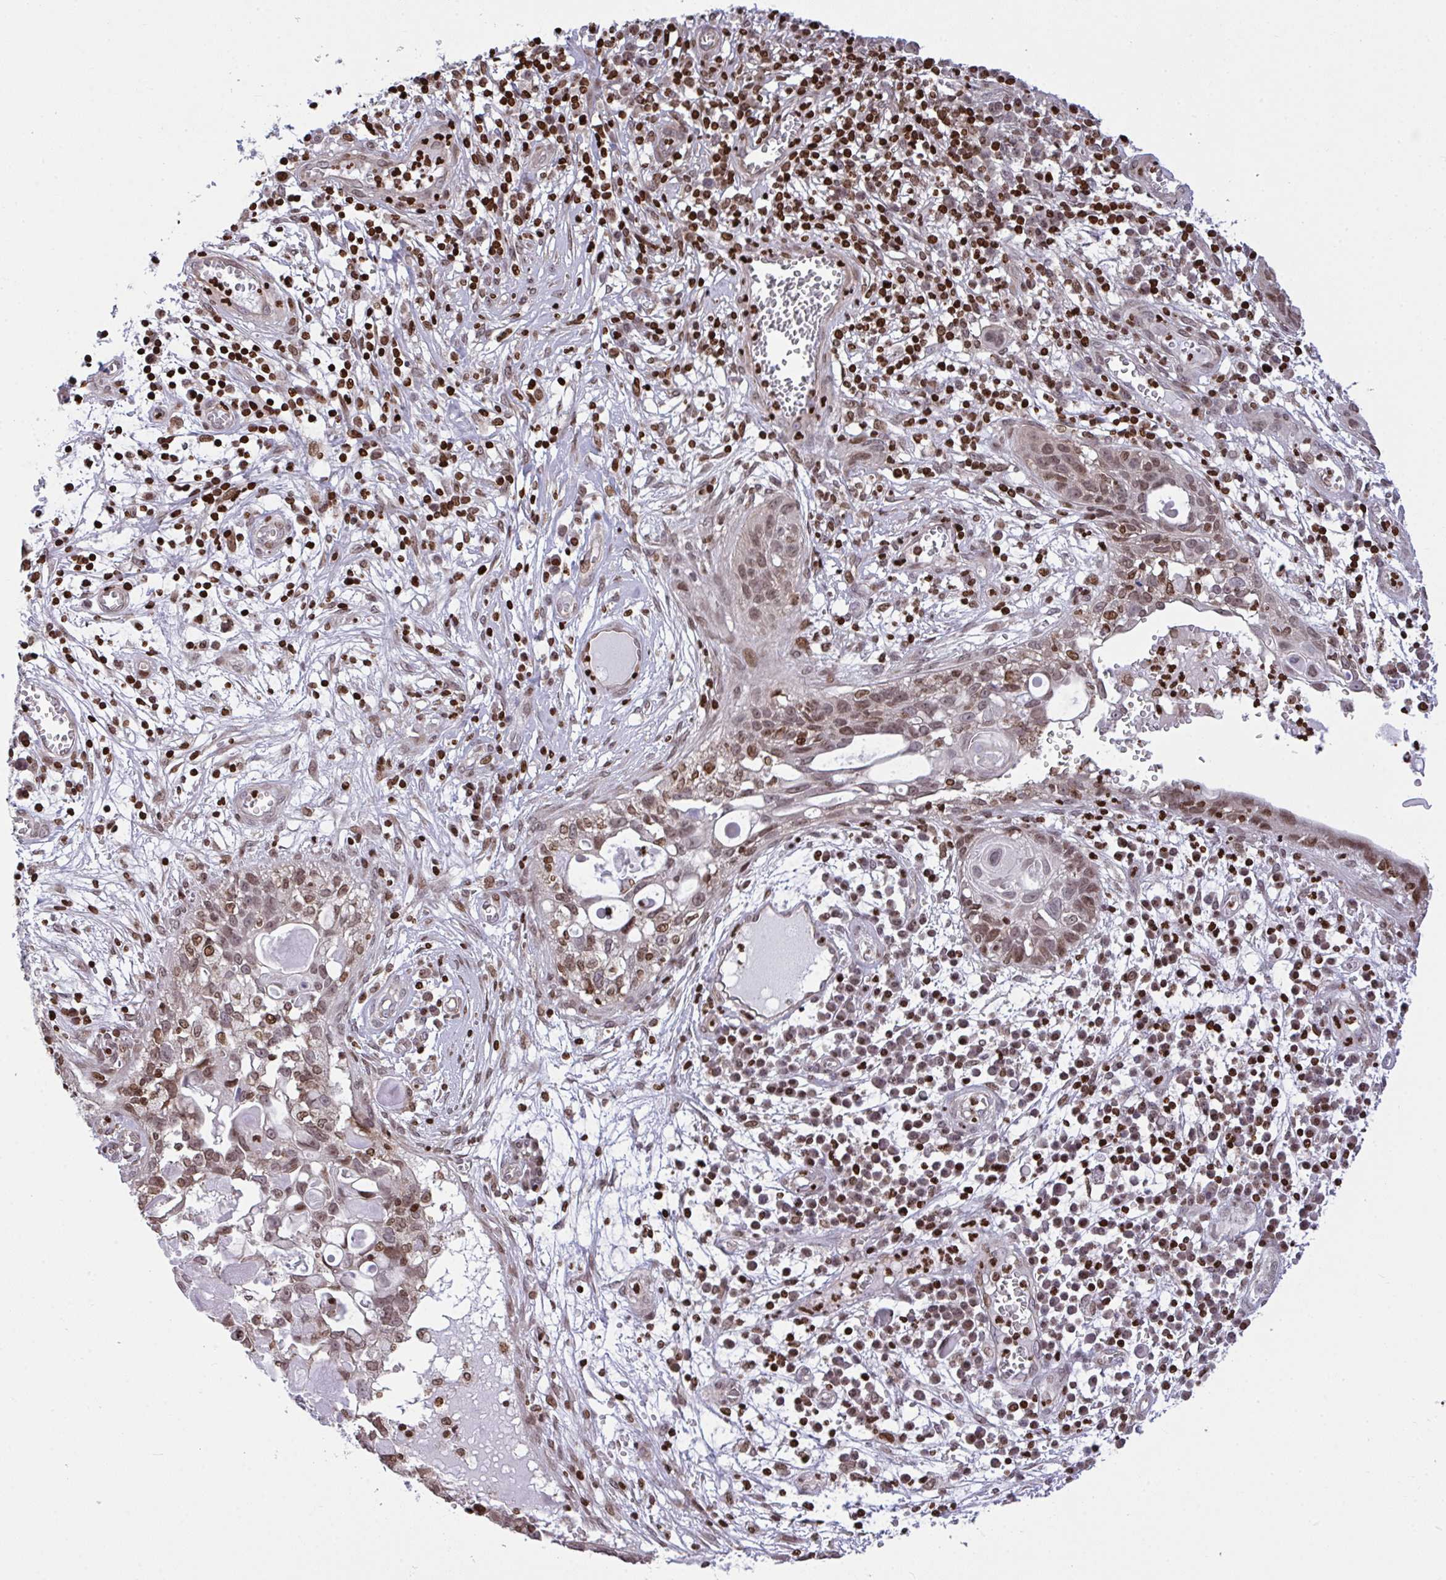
{"staining": {"intensity": "moderate", "quantity": ">75%", "location": "nuclear"}, "tissue": "skin cancer", "cell_type": "Tumor cells", "image_type": "cancer", "snomed": [{"axis": "morphology", "description": "Squamous cell carcinoma, NOS"}, {"axis": "topography", "description": "Skin"}, {"axis": "topography", "description": "Vulva"}], "caption": "The micrograph reveals immunohistochemical staining of squamous cell carcinoma (skin). There is moderate nuclear positivity is present in about >75% of tumor cells.", "gene": "RAPGEF5", "patient": {"sex": "female", "age": 83}}